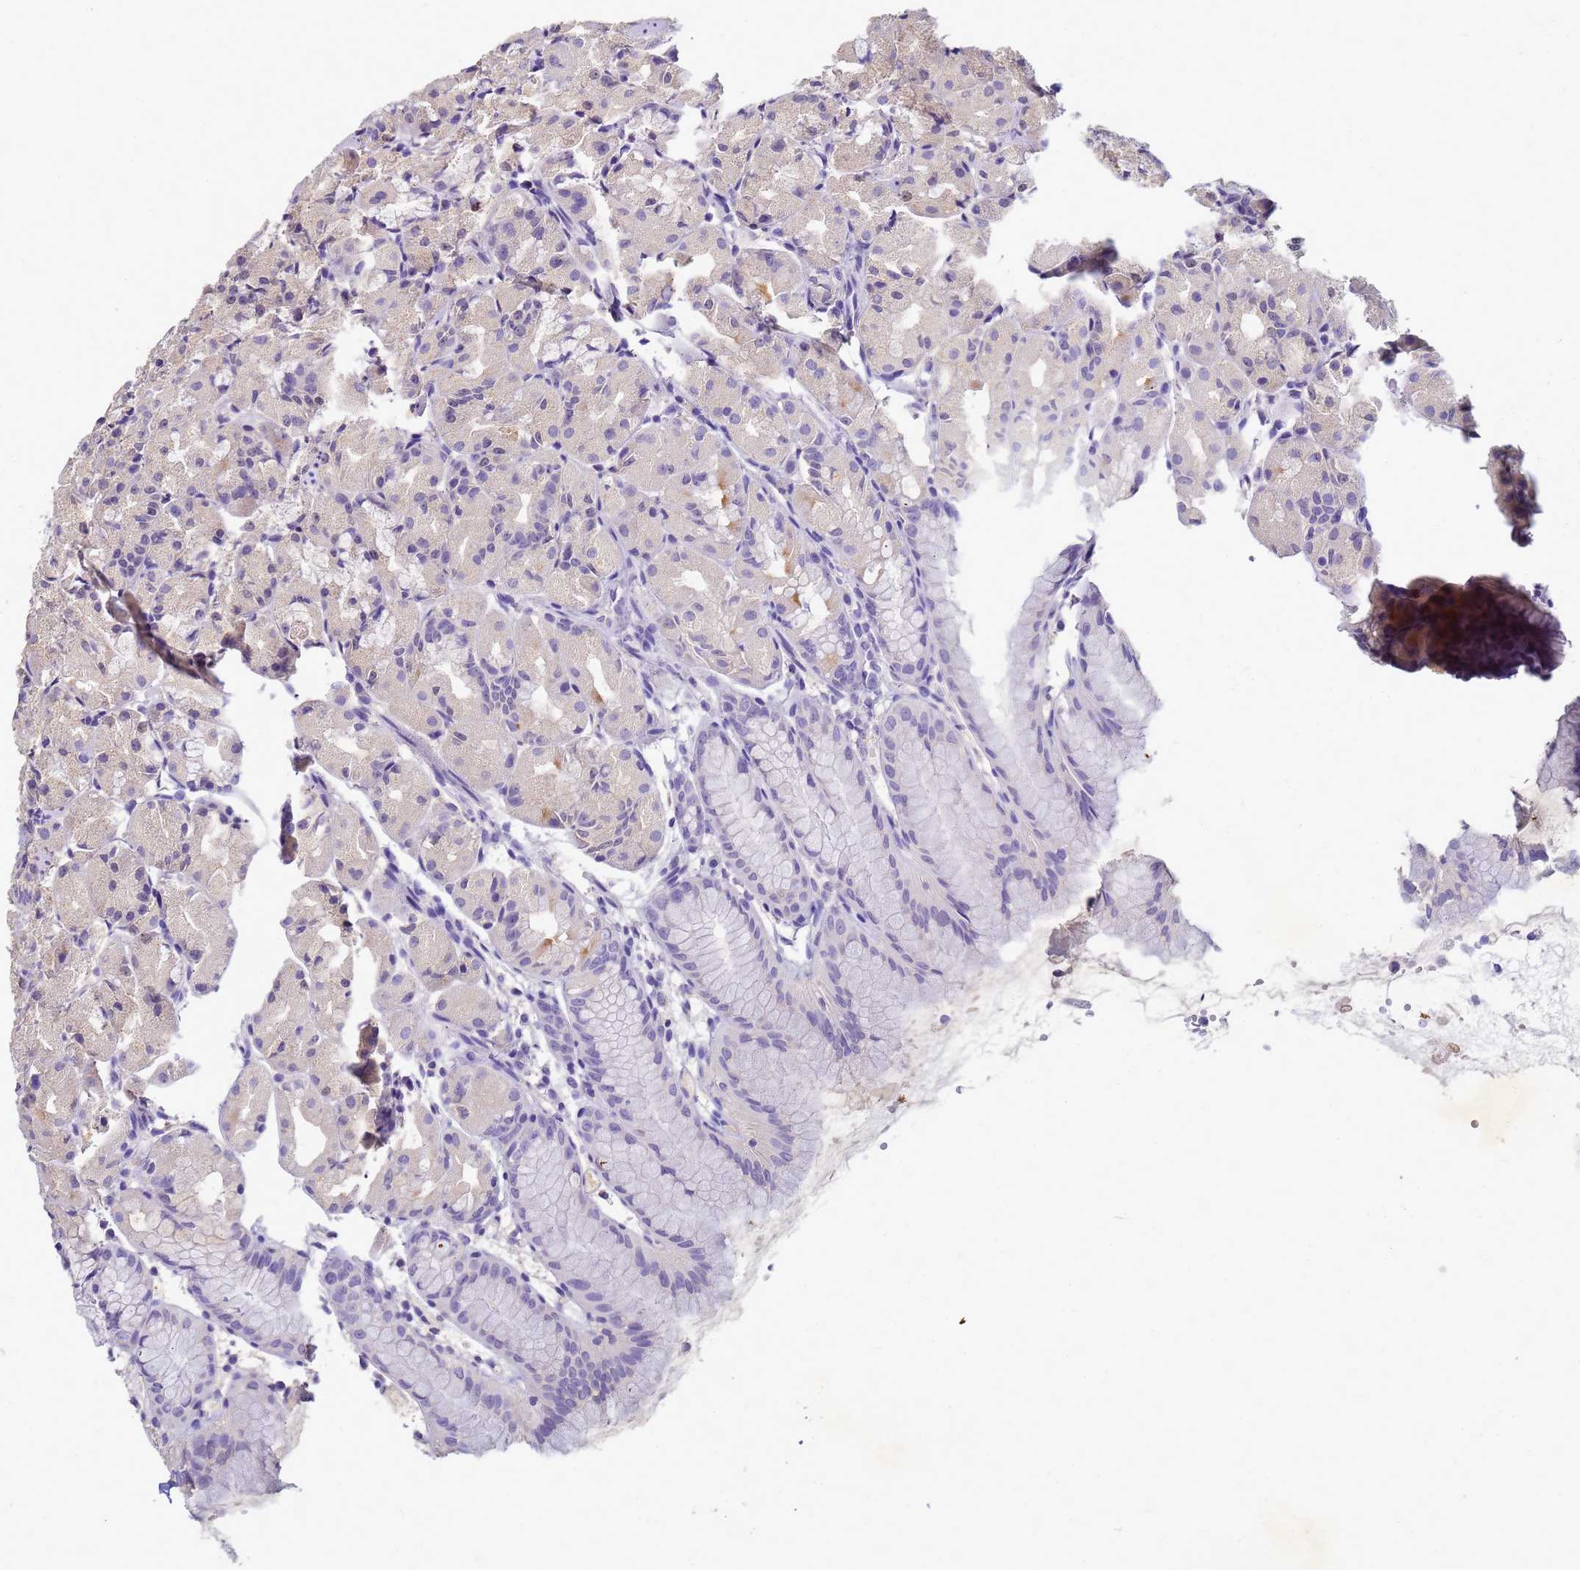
{"staining": {"intensity": "negative", "quantity": "none", "location": "none"}, "tissue": "stomach", "cell_type": "Glandular cells", "image_type": "normal", "snomed": [{"axis": "morphology", "description": "Normal tissue, NOS"}, {"axis": "topography", "description": "Stomach, upper"}], "caption": "A histopathology image of stomach stained for a protein shows no brown staining in glandular cells.", "gene": "B3GNT8", "patient": {"sex": "male", "age": 47}}